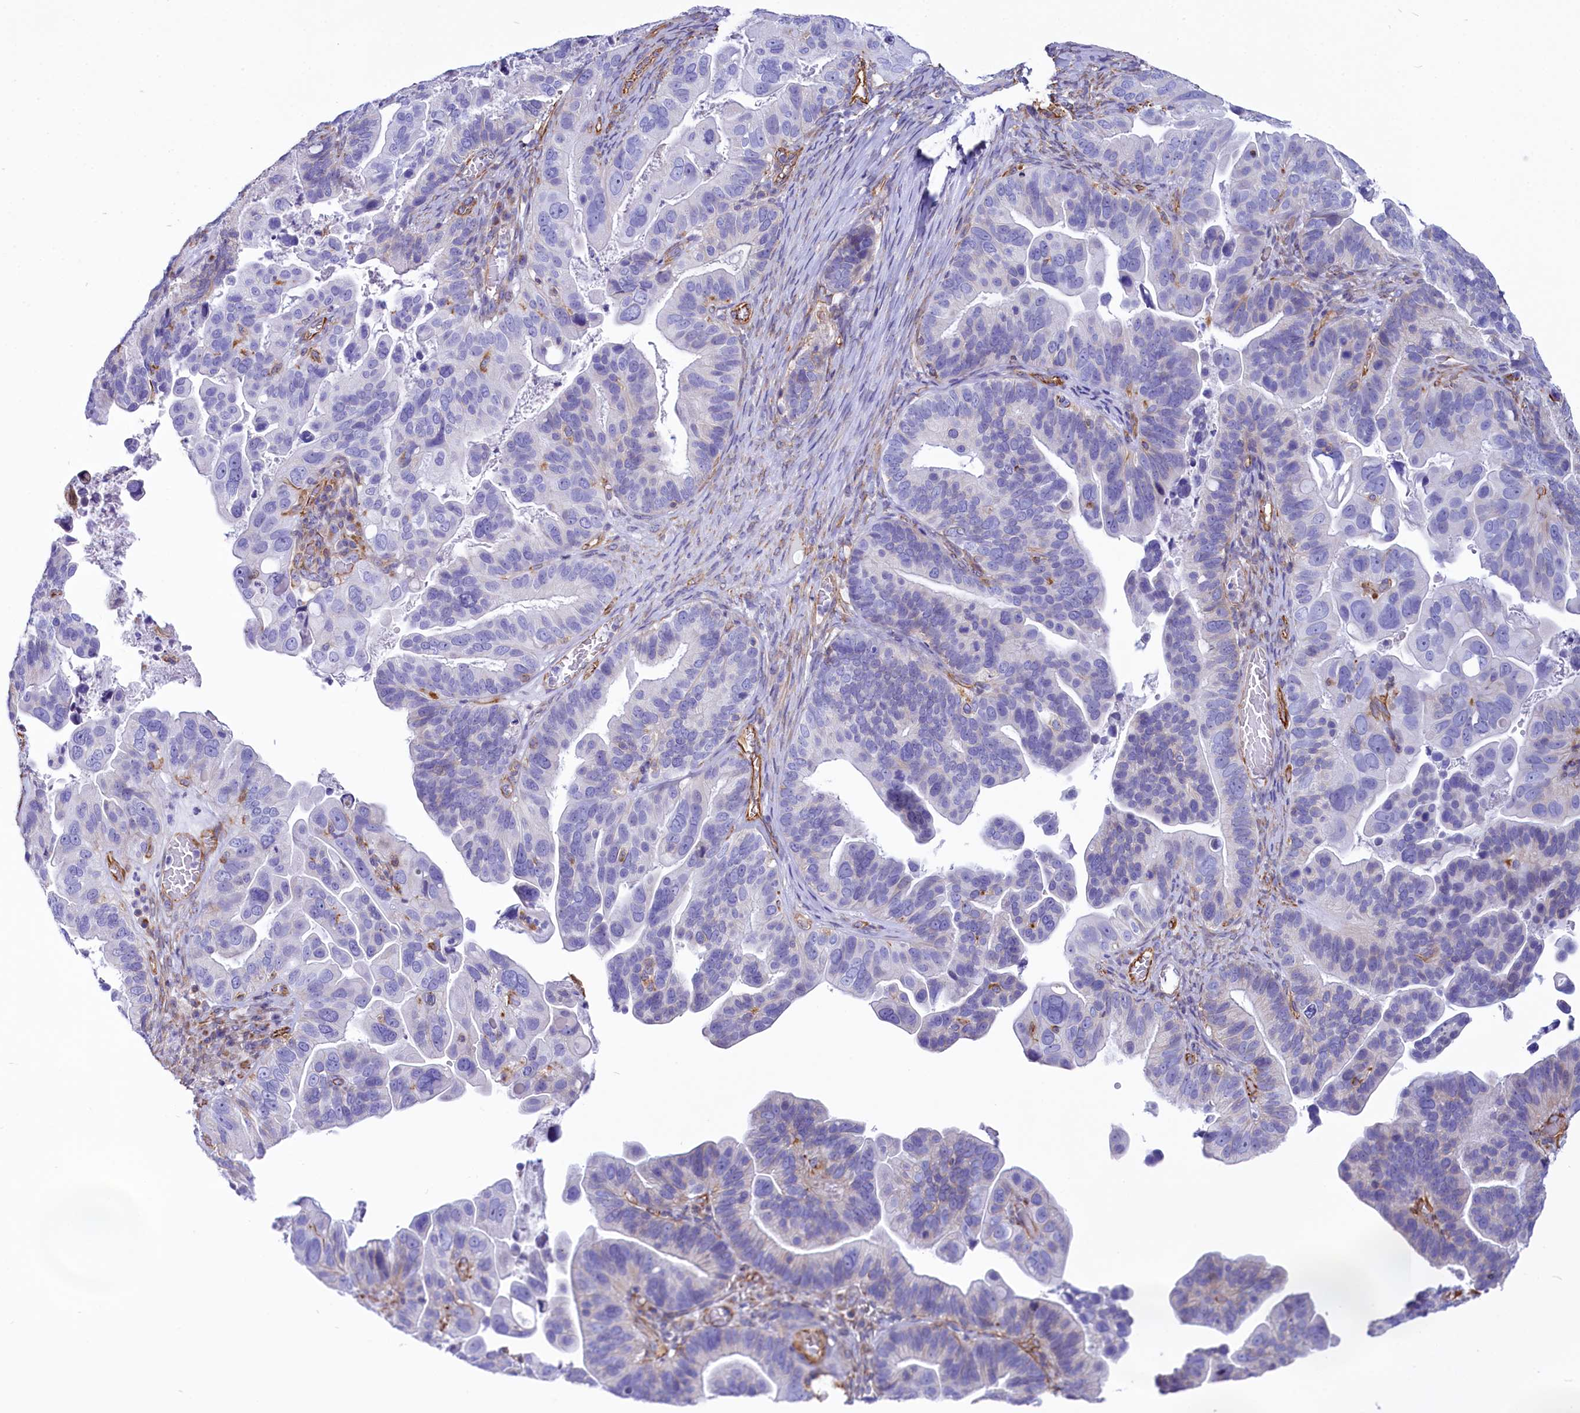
{"staining": {"intensity": "negative", "quantity": "none", "location": "none"}, "tissue": "ovarian cancer", "cell_type": "Tumor cells", "image_type": "cancer", "snomed": [{"axis": "morphology", "description": "Cystadenocarcinoma, serous, NOS"}, {"axis": "topography", "description": "Ovary"}], "caption": "This is a micrograph of immunohistochemistry staining of ovarian cancer, which shows no positivity in tumor cells. (DAB immunohistochemistry with hematoxylin counter stain).", "gene": "CD99", "patient": {"sex": "female", "age": 56}}